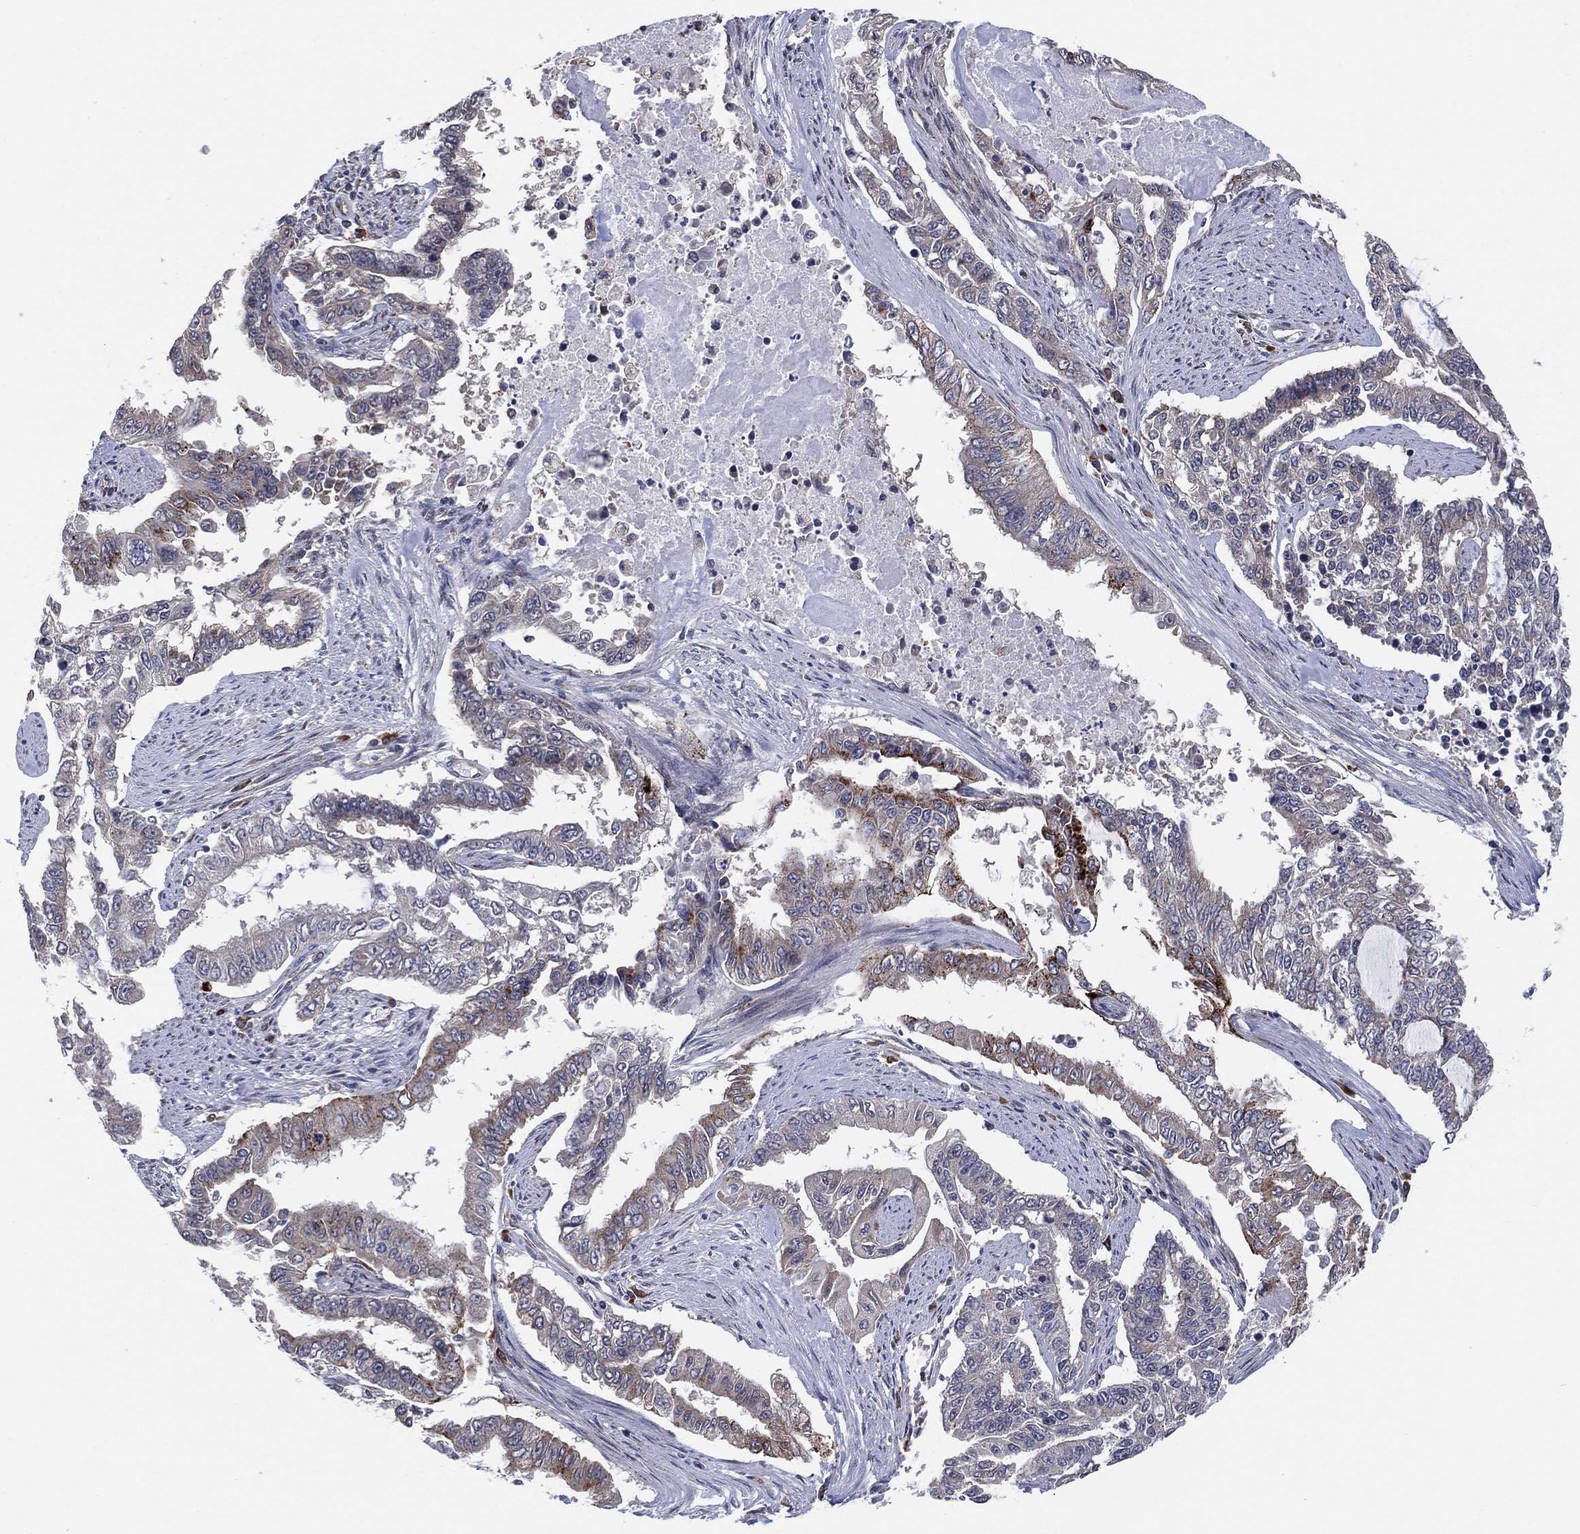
{"staining": {"intensity": "weak", "quantity": "<25%", "location": "cytoplasmic/membranous"}, "tissue": "endometrial cancer", "cell_type": "Tumor cells", "image_type": "cancer", "snomed": [{"axis": "morphology", "description": "Adenocarcinoma, NOS"}, {"axis": "topography", "description": "Uterus"}], "caption": "Endometrial cancer stained for a protein using immunohistochemistry shows no positivity tumor cells.", "gene": "FAM104A", "patient": {"sex": "female", "age": 59}}